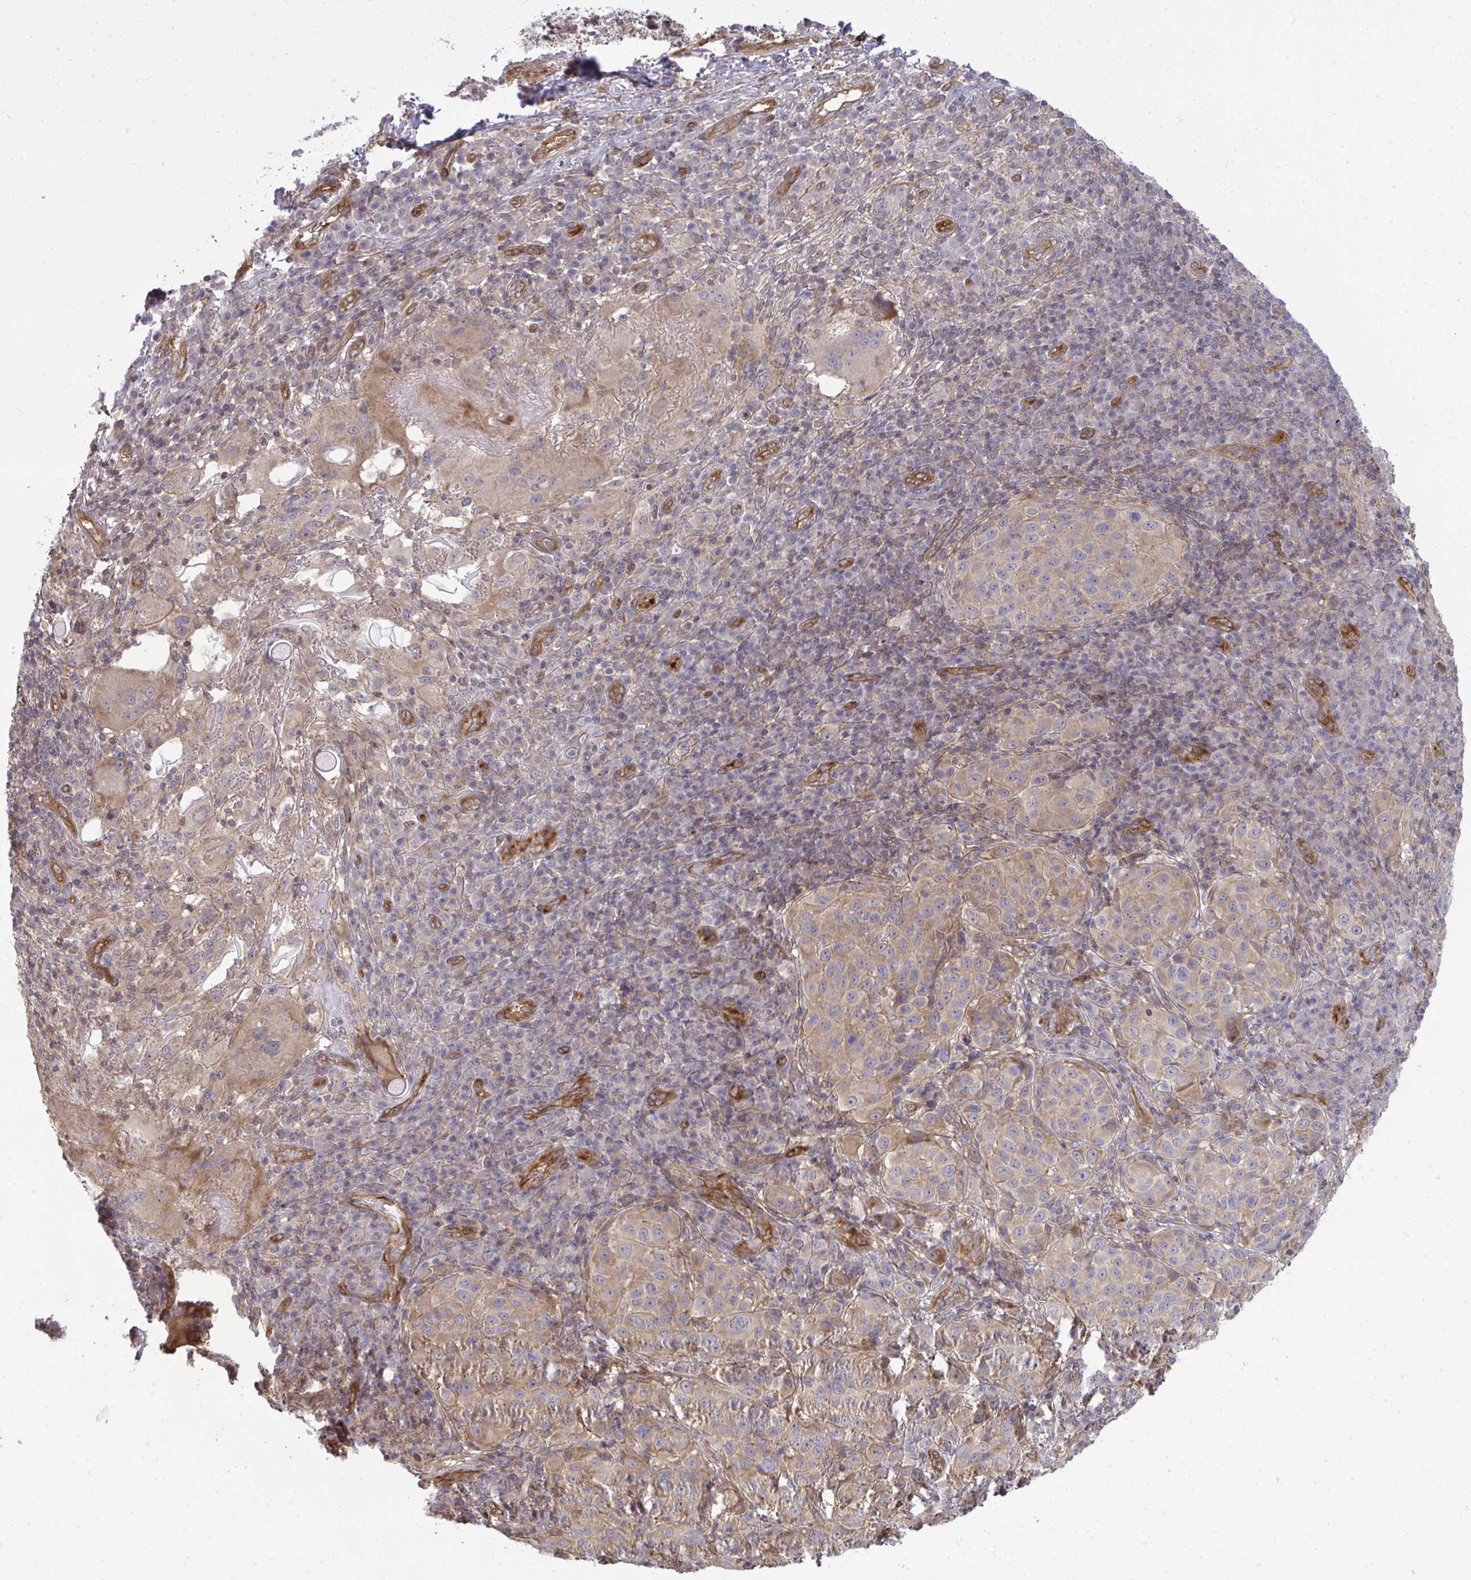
{"staining": {"intensity": "weak", "quantity": ">75%", "location": "cytoplasmic/membranous"}, "tissue": "melanoma", "cell_type": "Tumor cells", "image_type": "cancer", "snomed": [{"axis": "morphology", "description": "Malignant melanoma, NOS"}, {"axis": "topography", "description": "Skin"}], "caption": "Protein staining reveals weak cytoplasmic/membranous staining in about >75% of tumor cells in malignant melanoma. The staining was performed using DAB (3,3'-diaminobenzidine), with brown indicating positive protein expression. Nuclei are stained blue with hematoxylin.", "gene": "FUT10", "patient": {"sex": "male", "age": 38}}